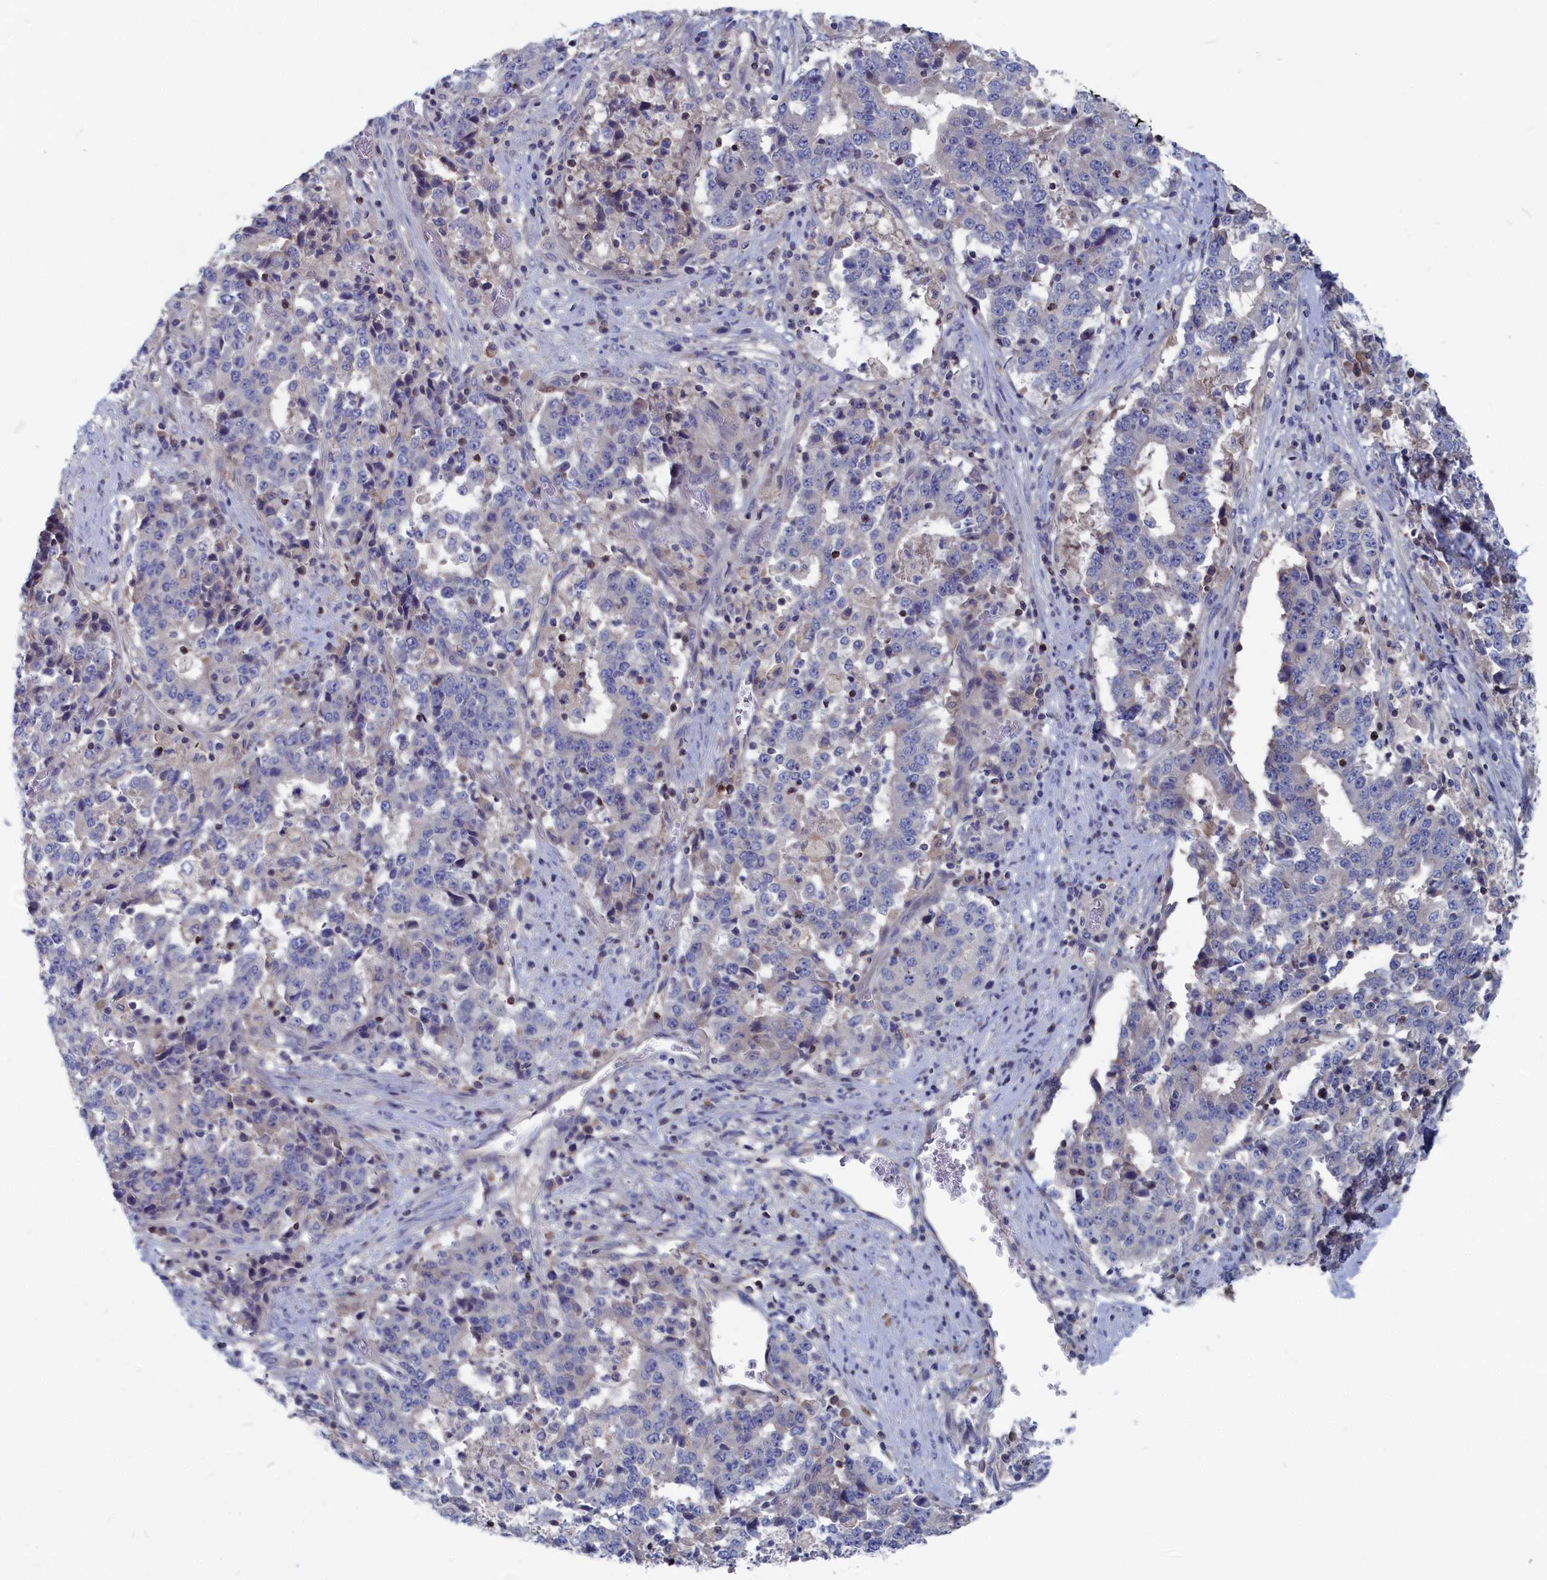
{"staining": {"intensity": "negative", "quantity": "none", "location": "none"}, "tissue": "stomach cancer", "cell_type": "Tumor cells", "image_type": "cancer", "snomed": [{"axis": "morphology", "description": "Adenocarcinoma, NOS"}, {"axis": "topography", "description": "Stomach"}], "caption": "There is no significant positivity in tumor cells of stomach cancer (adenocarcinoma).", "gene": "CEND1", "patient": {"sex": "male", "age": 59}}